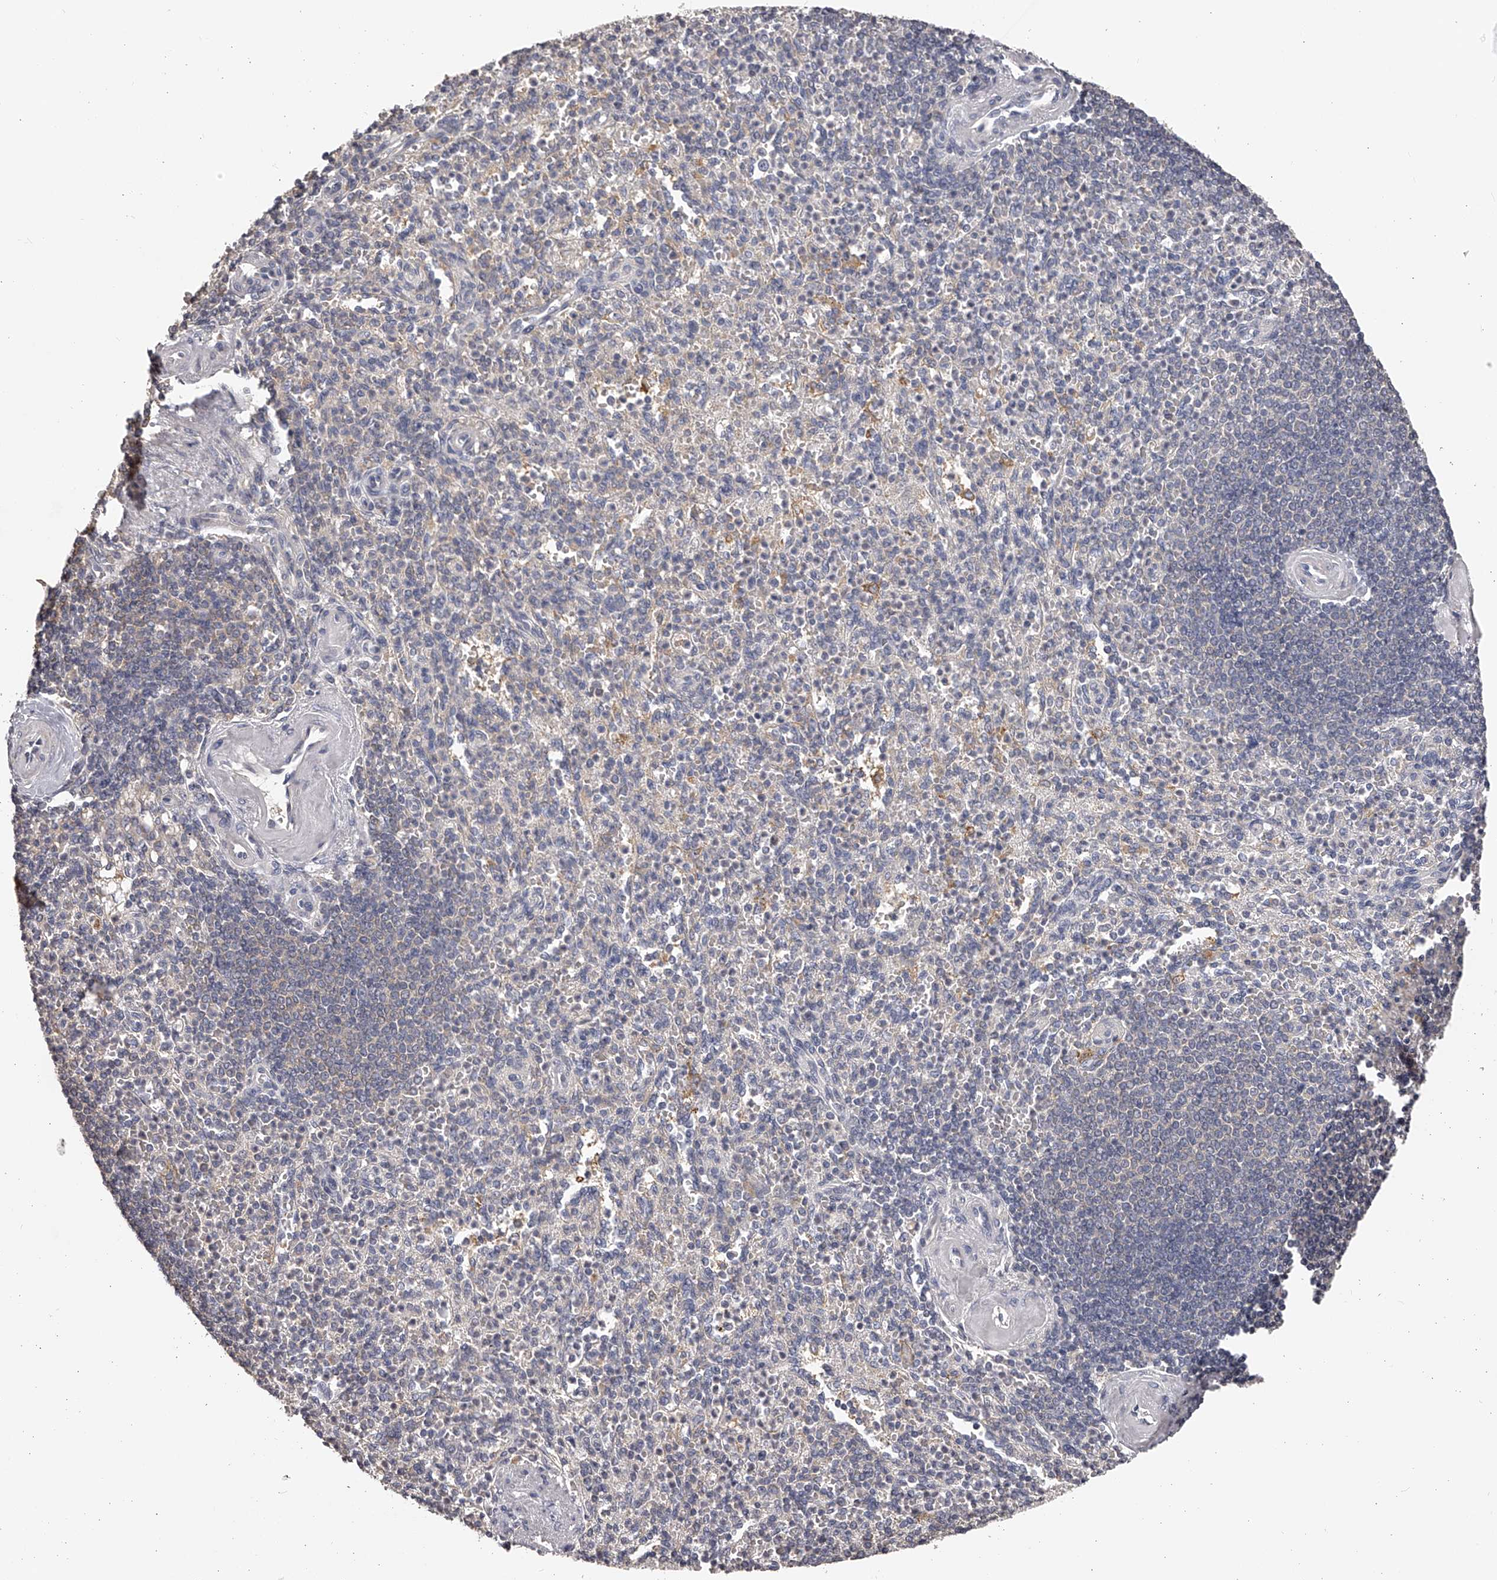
{"staining": {"intensity": "weak", "quantity": "<25%", "location": "cytoplasmic/membranous"}, "tissue": "spleen", "cell_type": "Cells in red pulp", "image_type": "normal", "snomed": [{"axis": "morphology", "description": "Normal tissue, NOS"}, {"axis": "topography", "description": "Spleen"}], "caption": "IHC of benign spleen shows no expression in cells in red pulp.", "gene": "TNN", "patient": {"sex": "female", "age": 74}}